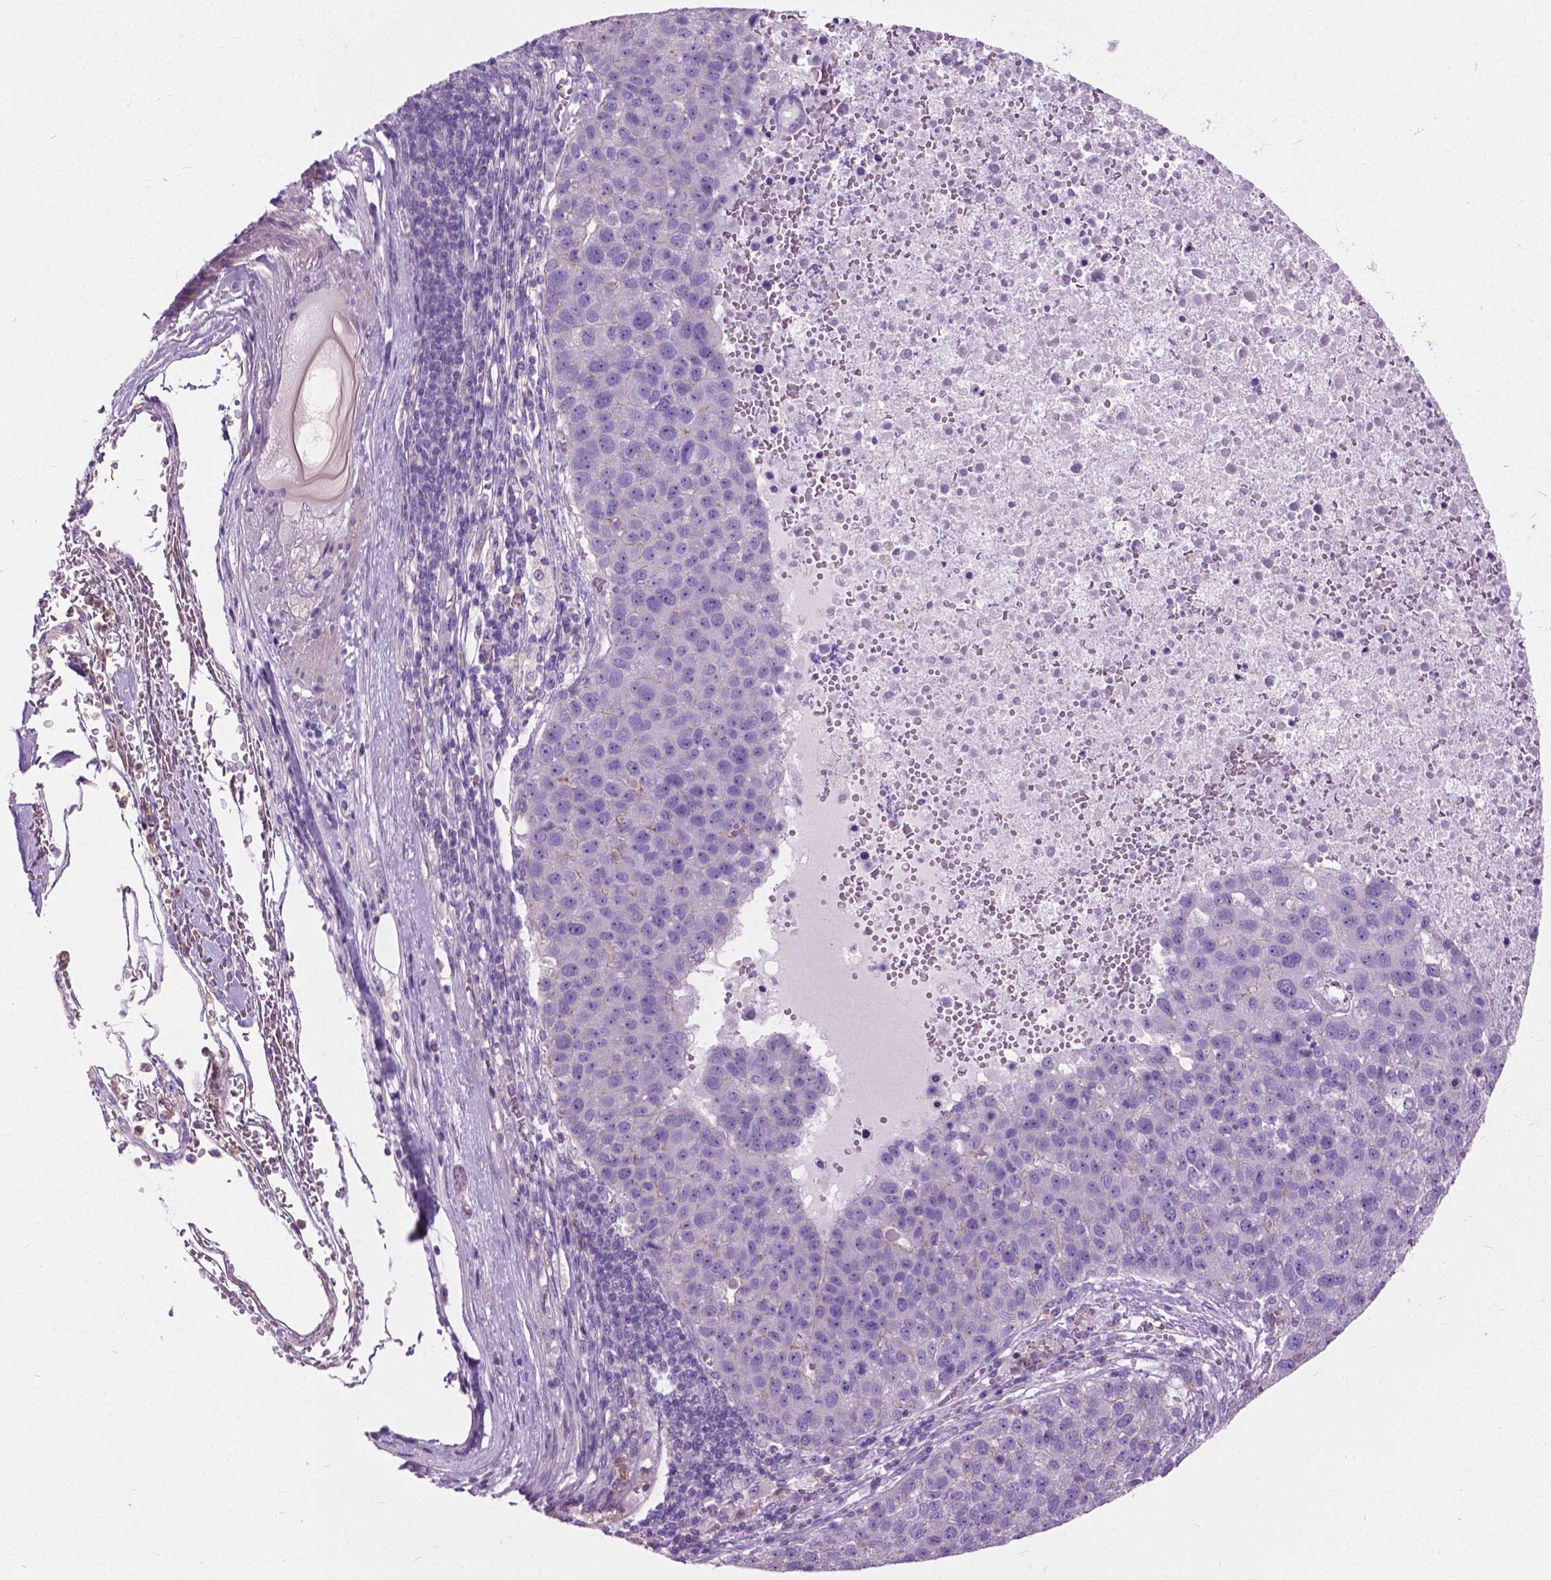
{"staining": {"intensity": "negative", "quantity": "none", "location": "none"}, "tissue": "pancreatic cancer", "cell_type": "Tumor cells", "image_type": "cancer", "snomed": [{"axis": "morphology", "description": "Adenocarcinoma, NOS"}, {"axis": "topography", "description": "Pancreas"}], "caption": "Photomicrograph shows no protein expression in tumor cells of adenocarcinoma (pancreatic) tissue.", "gene": "PRR35", "patient": {"sex": "female", "age": 61}}